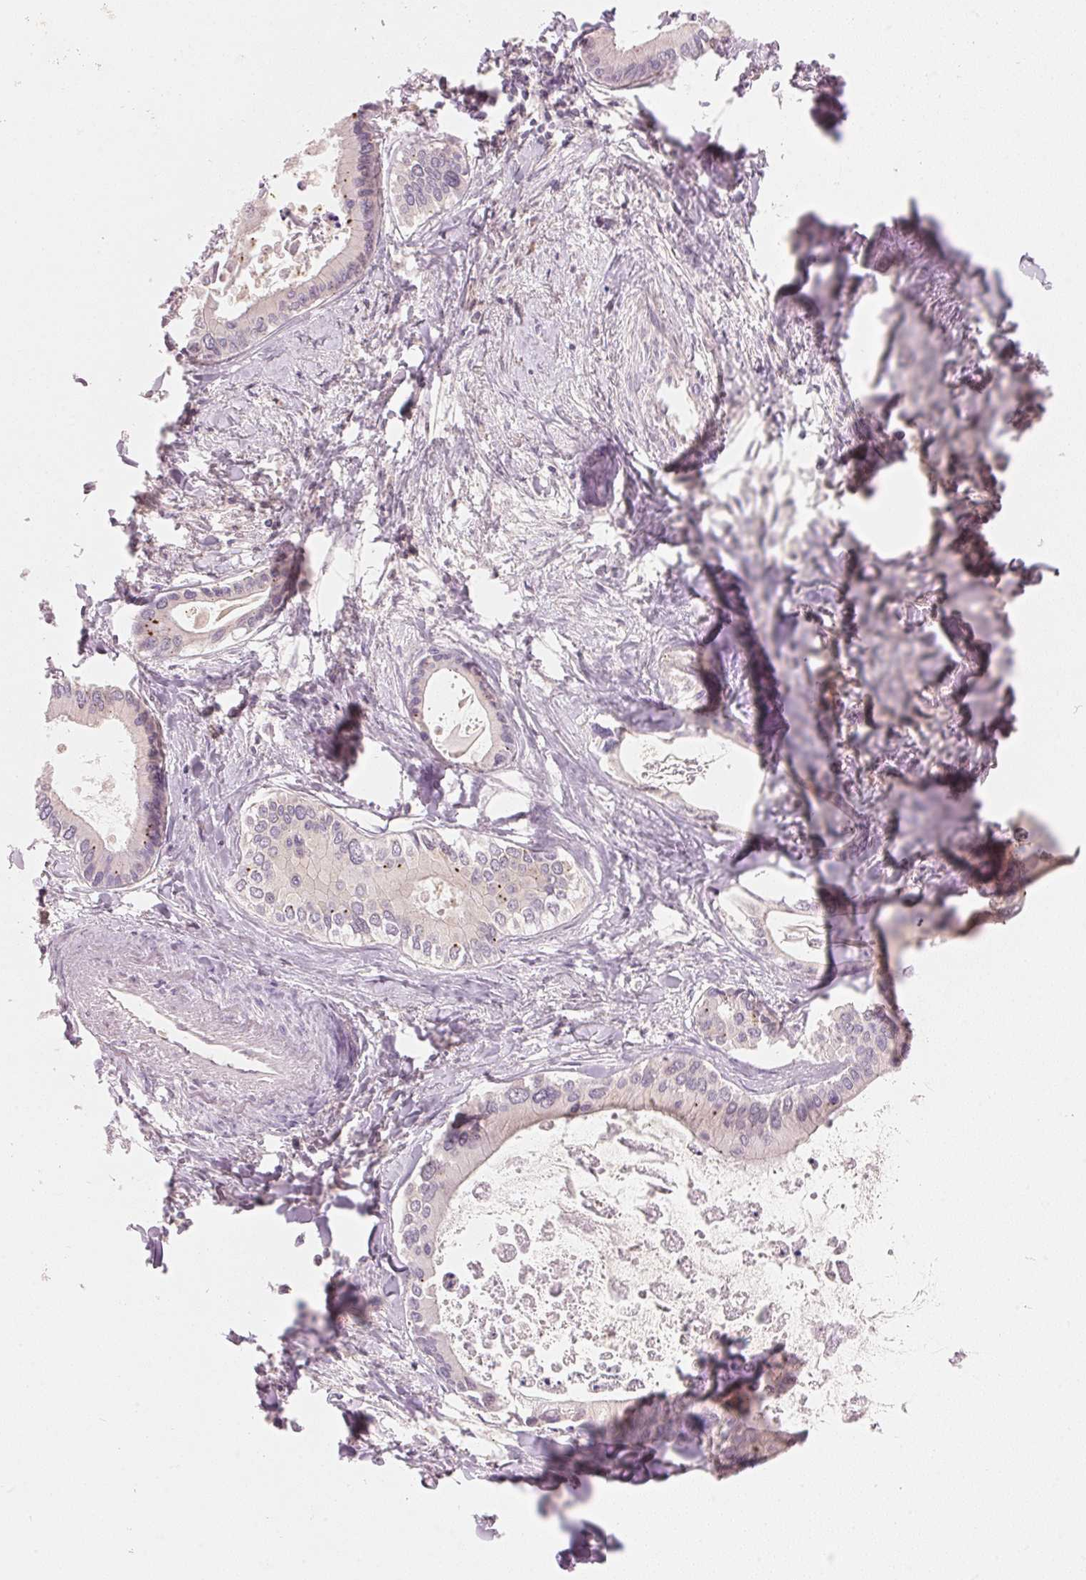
{"staining": {"intensity": "moderate", "quantity": "25%-75%", "location": "cytoplasmic/membranous"}, "tissue": "liver cancer", "cell_type": "Tumor cells", "image_type": "cancer", "snomed": [{"axis": "morphology", "description": "Cholangiocarcinoma"}, {"axis": "topography", "description": "Liver"}], "caption": "A brown stain highlights moderate cytoplasmic/membranous staining of a protein in liver cancer (cholangiocarcinoma) tumor cells. The staining was performed using DAB (3,3'-diaminobenzidine) to visualize the protein expression in brown, while the nuclei were stained in blue with hematoxylin (Magnification: 20x).", "gene": "HOXB13", "patient": {"sex": "male", "age": 66}}